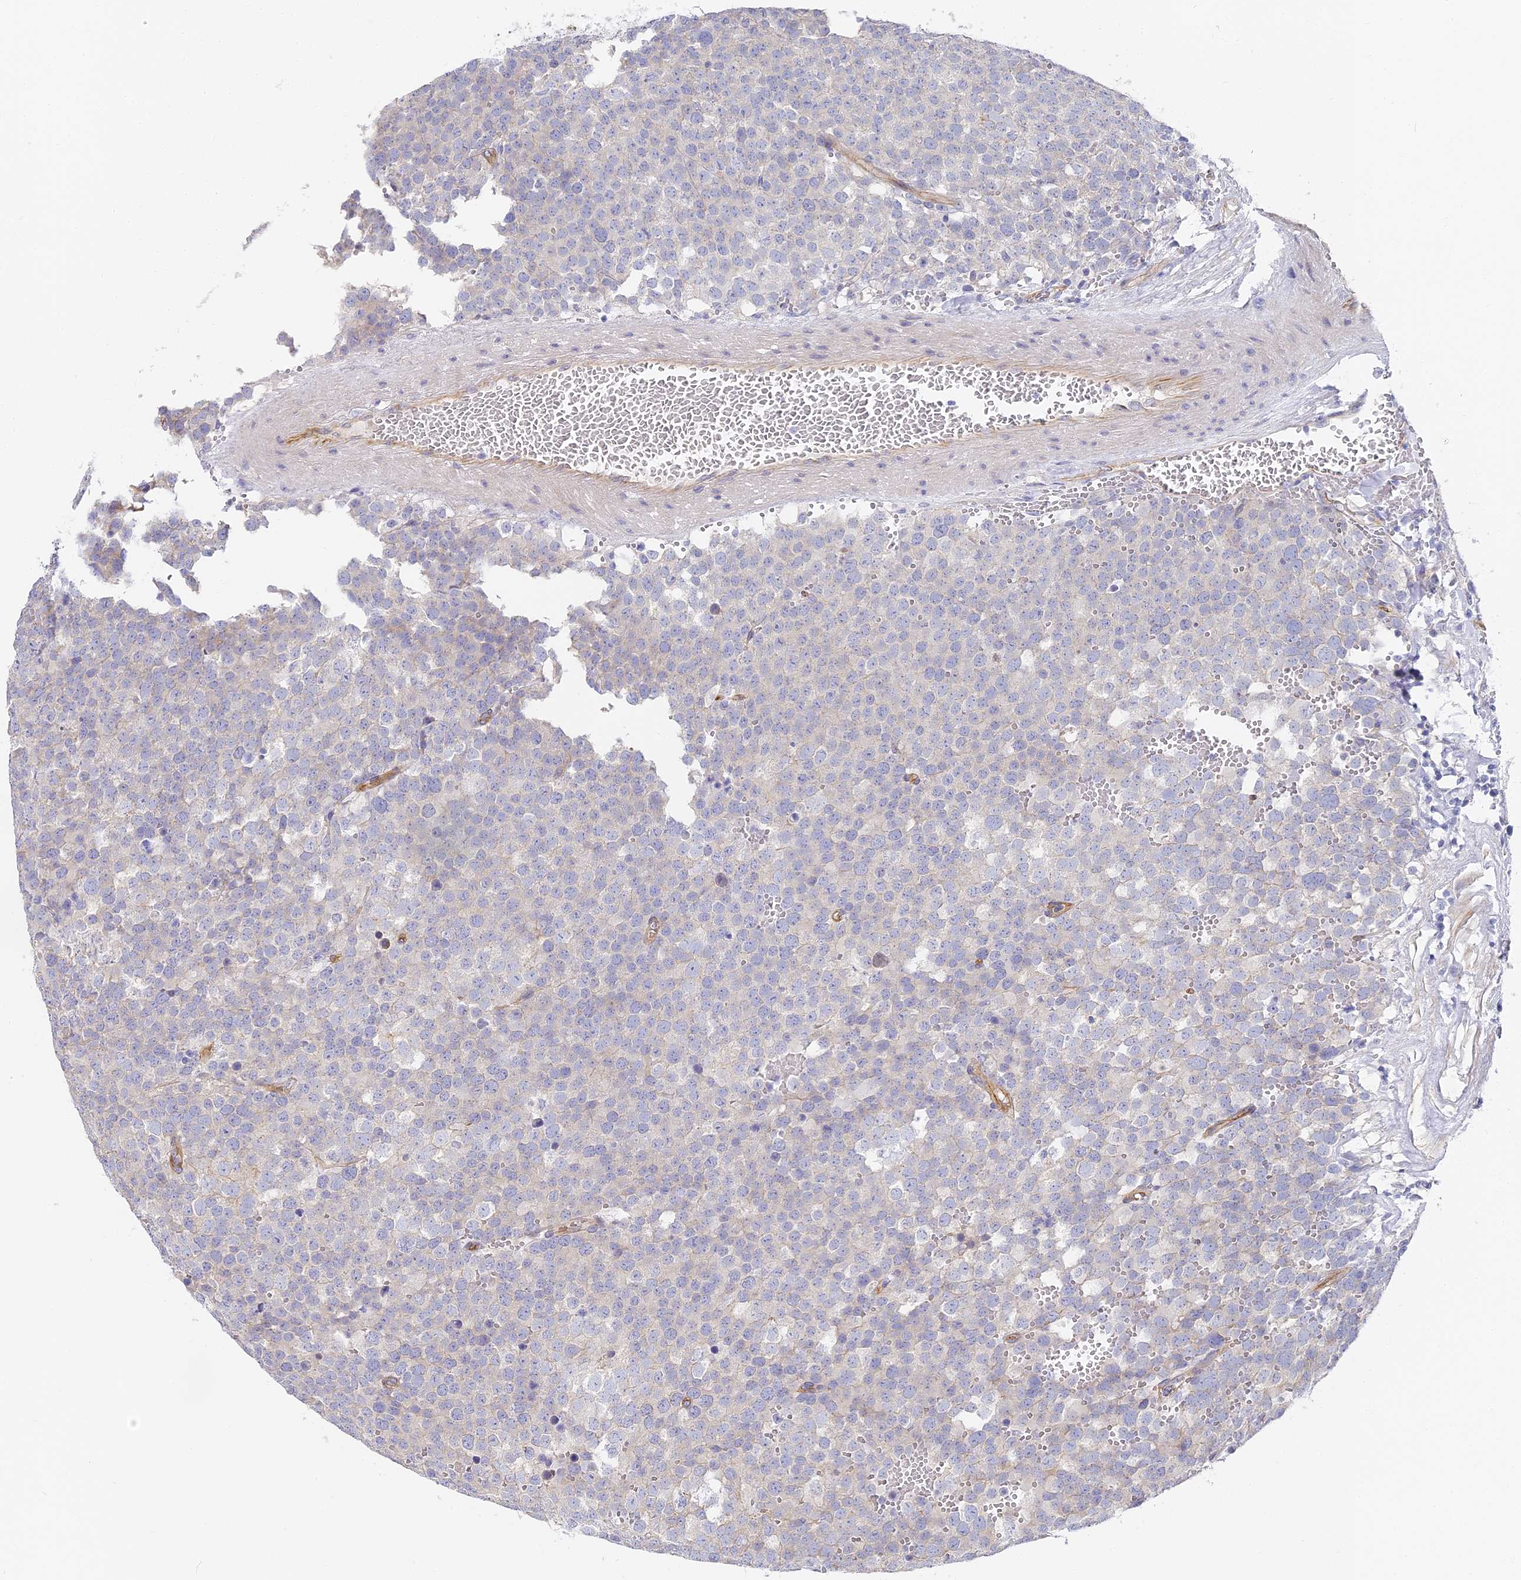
{"staining": {"intensity": "negative", "quantity": "none", "location": "none"}, "tissue": "testis cancer", "cell_type": "Tumor cells", "image_type": "cancer", "snomed": [{"axis": "morphology", "description": "Seminoma, NOS"}, {"axis": "topography", "description": "Testis"}], "caption": "An image of human testis seminoma is negative for staining in tumor cells. Brightfield microscopy of IHC stained with DAB (brown) and hematoxylin (blue), captured at high magnification.", "gene": "CCDC30", "patient": {"sex": "male", "age": 71}}